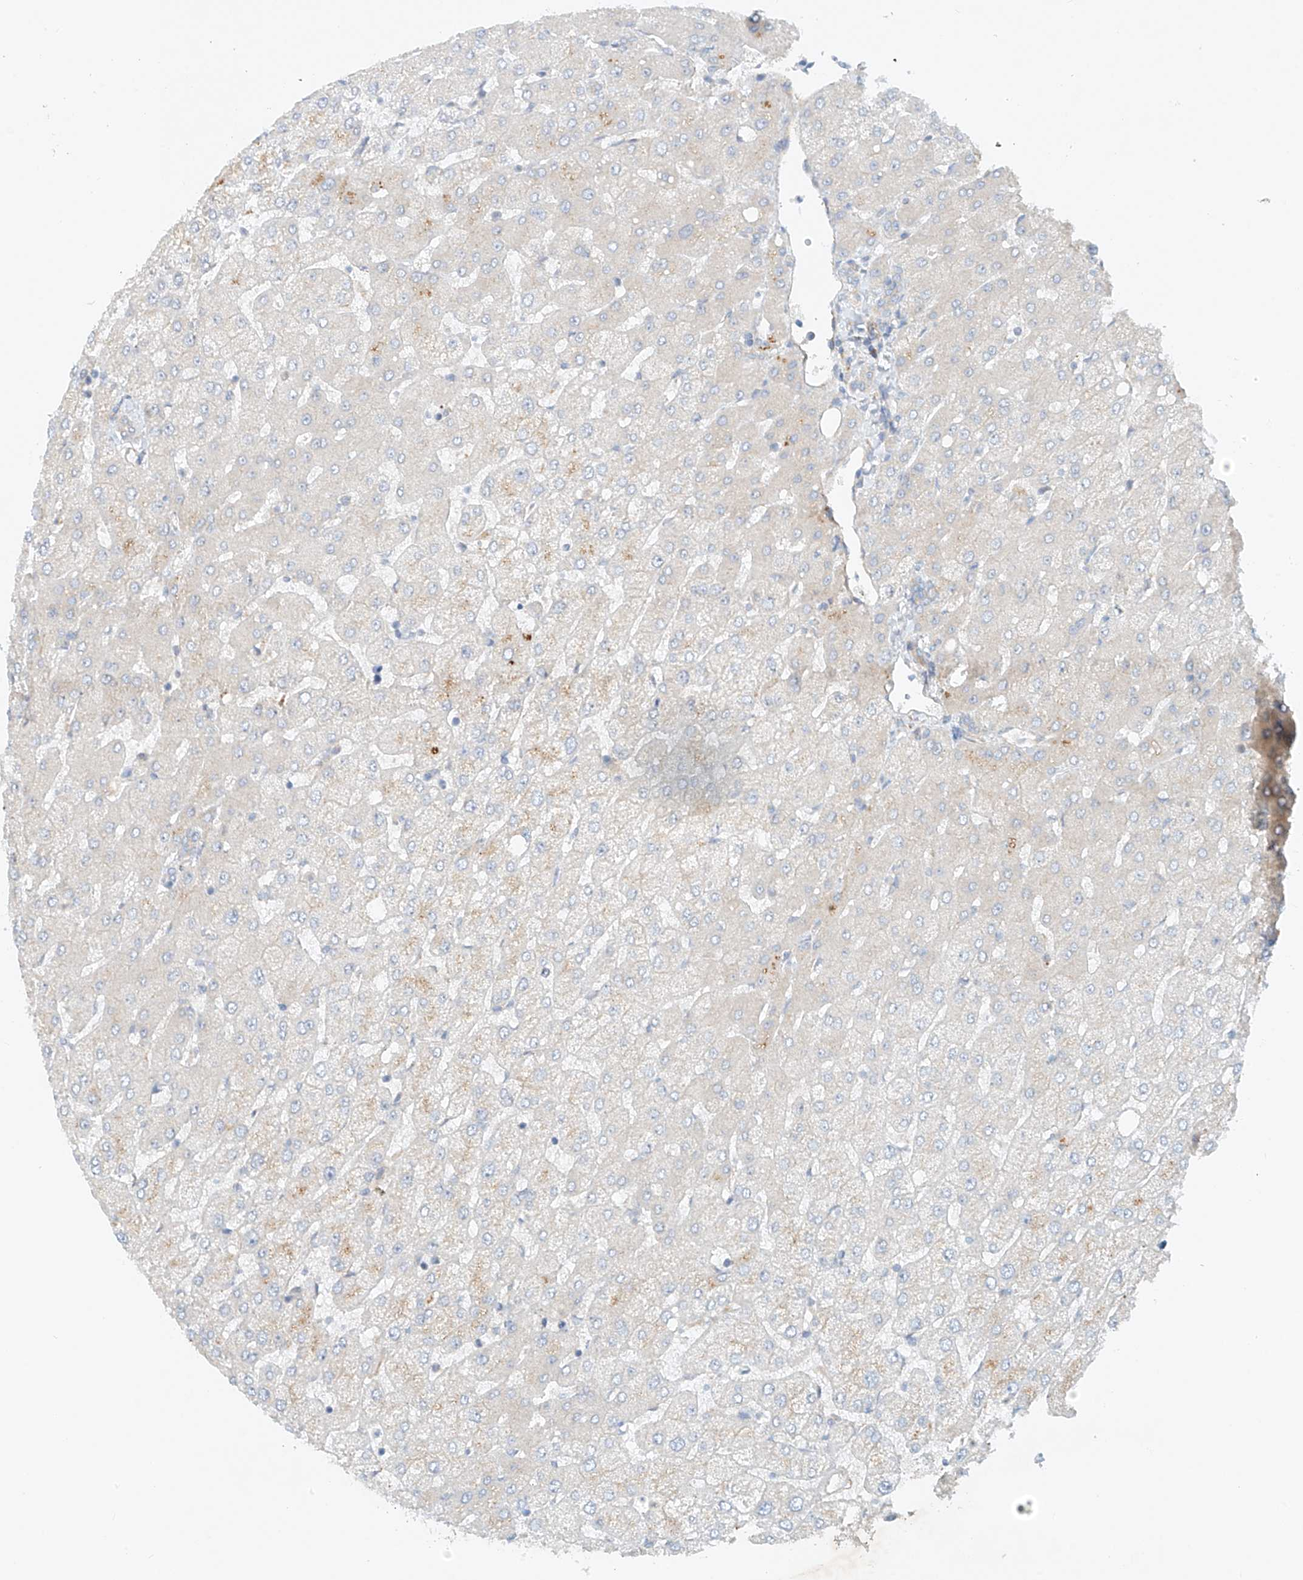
{"staining": {"intensity": "negative", "quantity": "none", "location": "none"}, "tissue": "liver", "cell_type": "Cholangiocytes", "image_type": "normal", "snomed": [{"axis": "morphology", "description": "Normal tissue, NOS"}, {"axis": "topography", "description": "Liver"}], "caption": "Immunohistochemistry micrograph of unremarkable human liver stained for a protein (brown), which shows no positivity in cholangiocytes.", "gene": "ENSG00000266202", "patient": {"sex": "female", "age": 54}}